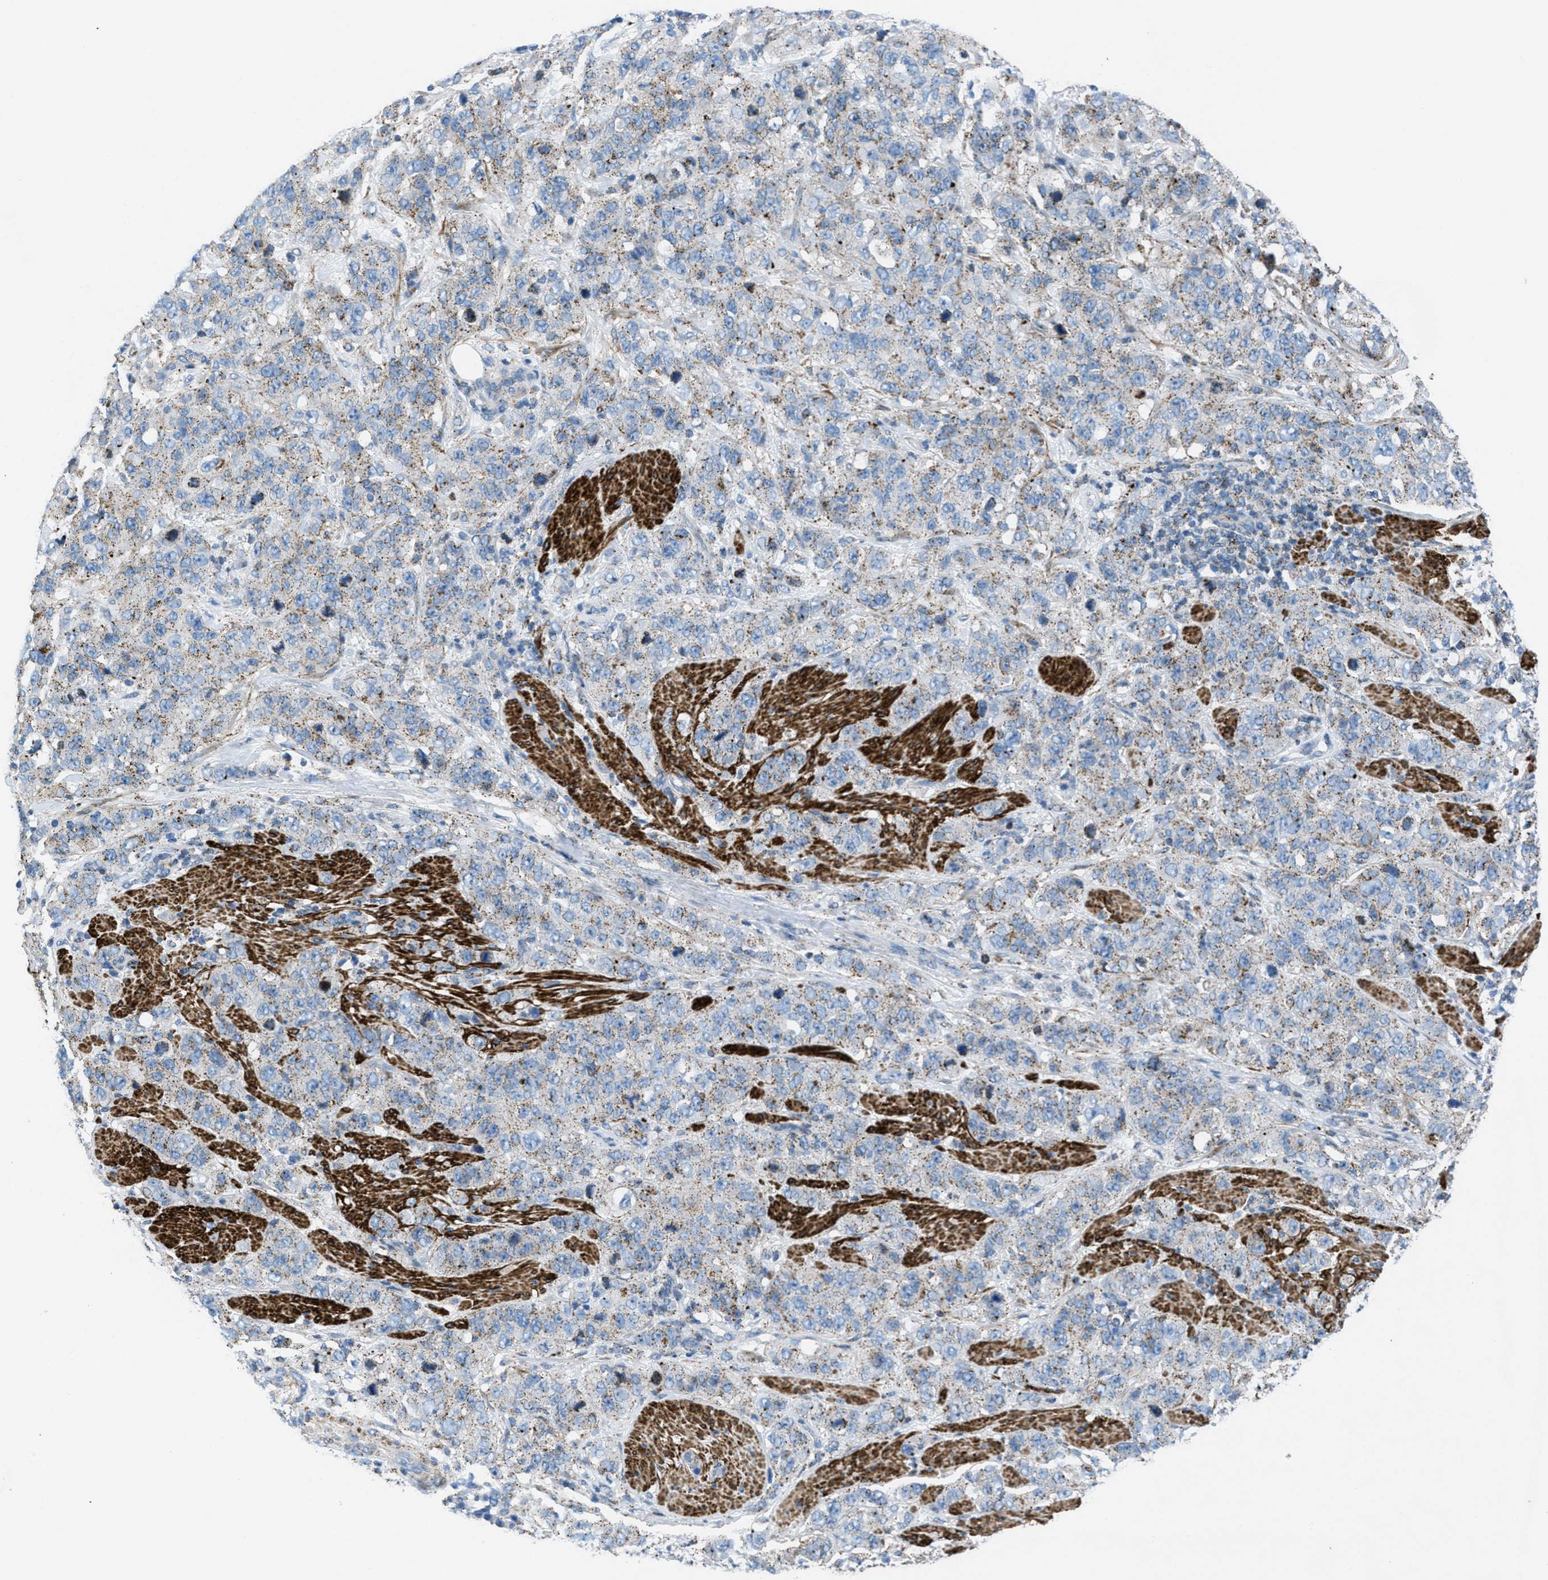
{"staining": {"intensity": "weak", "quantity": ">75%", "location": "cytoplasmic/membranous"}, "tissue": "stomach cancer", "cell_type": "Tumor cells", "image_type": "cancer", "snomed": [{"axis": "morphology", "description": "Adenocarcinoma, NOS"}, {"axis": "topography", "description": "Stomach"}], "caption": "A histopathology image showing weak cytoplasmic/membranous expression in approximately >75% of tumor cells in stomach cancer (adenocarcinoma), as visualized by brown immunohistochemical staining.", "gene": "MFSD13A", "patient": {"sex": "male", "age": 48}}